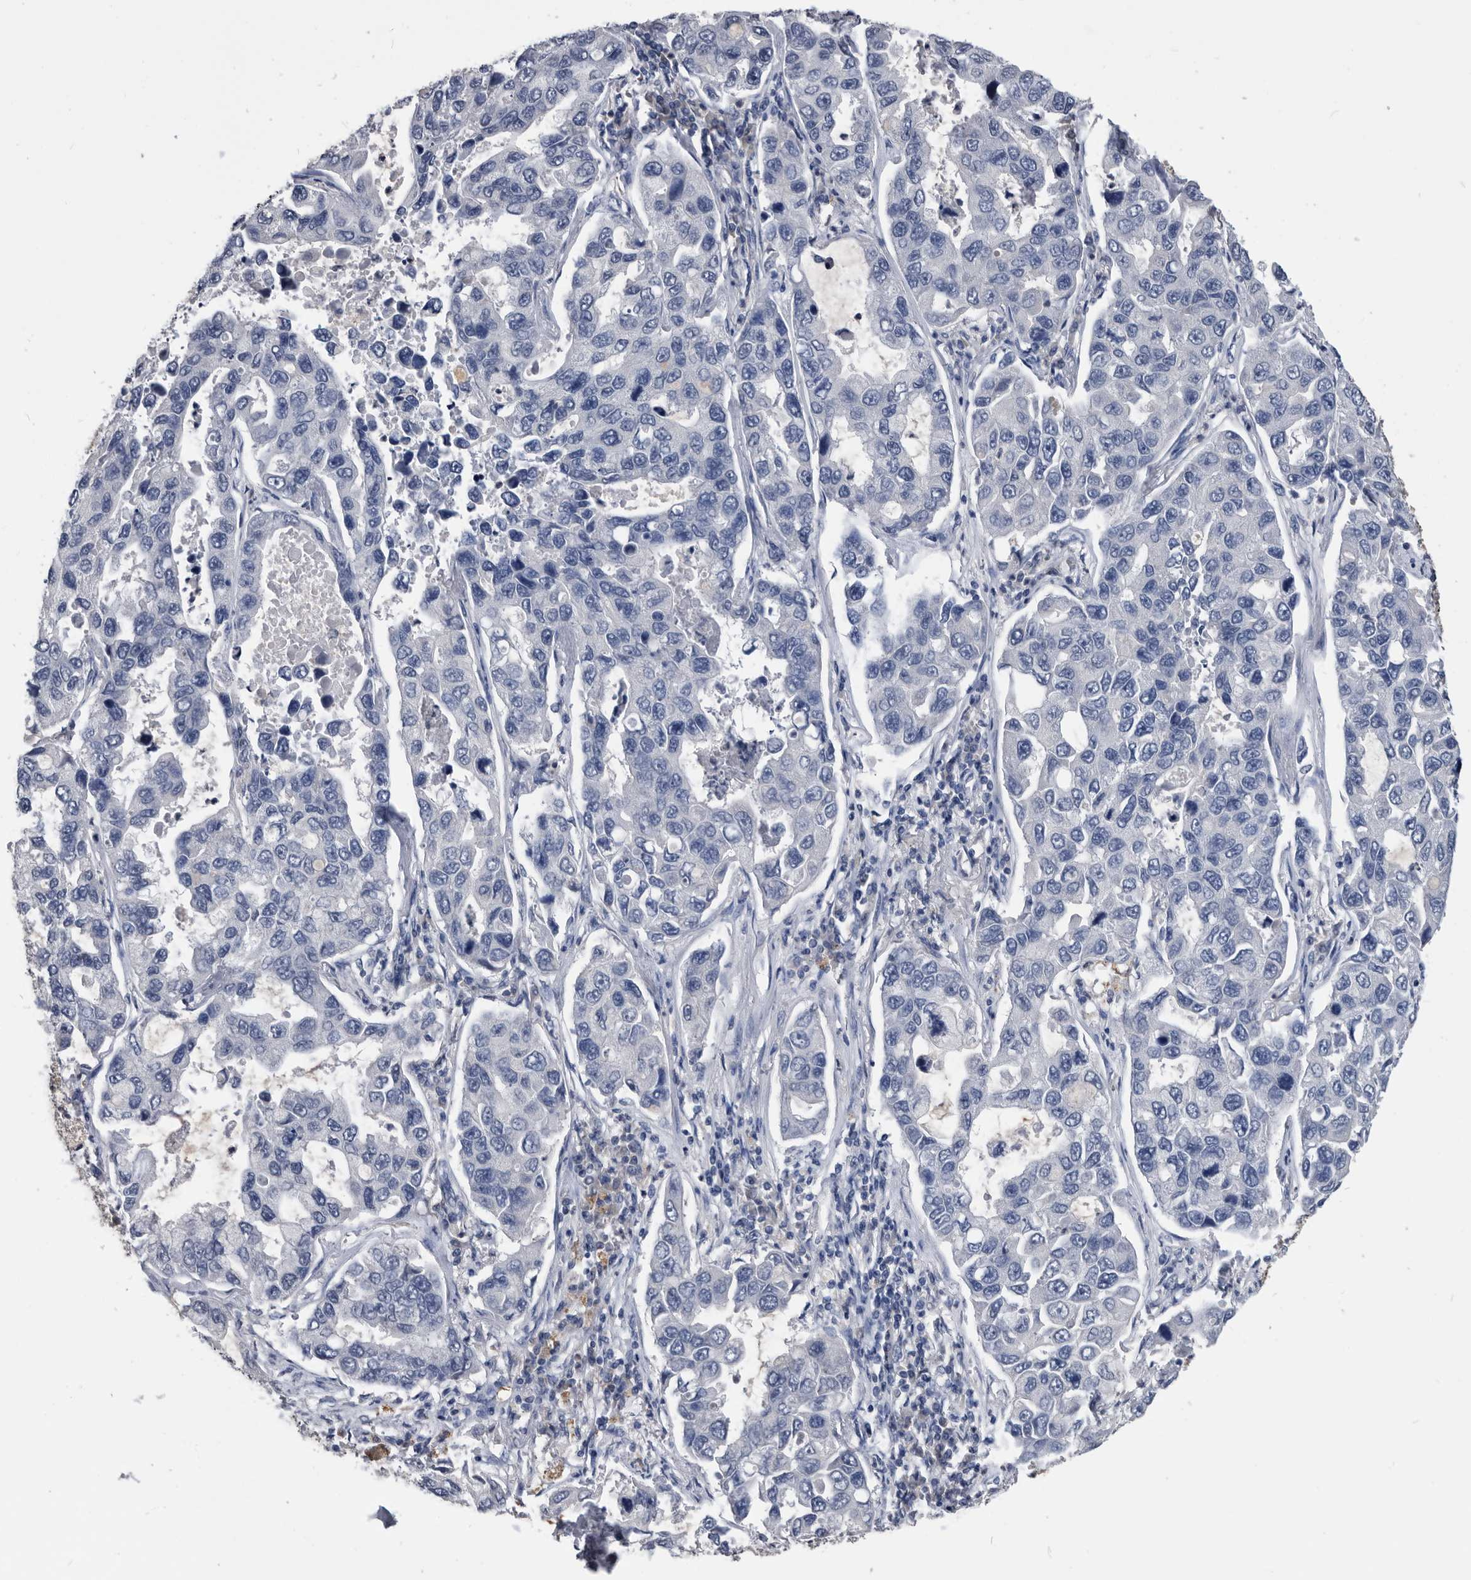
{"staining": {"intensity": "negative", "quantity": "none", "location": "none"}, "tissue": "lung cancer", "cell_type": "Tumor cells", "image_type": "cancer", "snomed": [{"axis": "morphology", "description": "Adenocarcinoma, NOS"}, {"axis": "topography", "description": "Lung"}], "caption": "Tumor cells show no significant protein expression in lung adenocarcinoma. The staining is performed using DAB (3,3'-diaminobenzidine) brown chromogen with nuclei counter-stained in using hematoxylin.", "gene": "PDXK", "patient": {"sex": "male", "age": 64}}